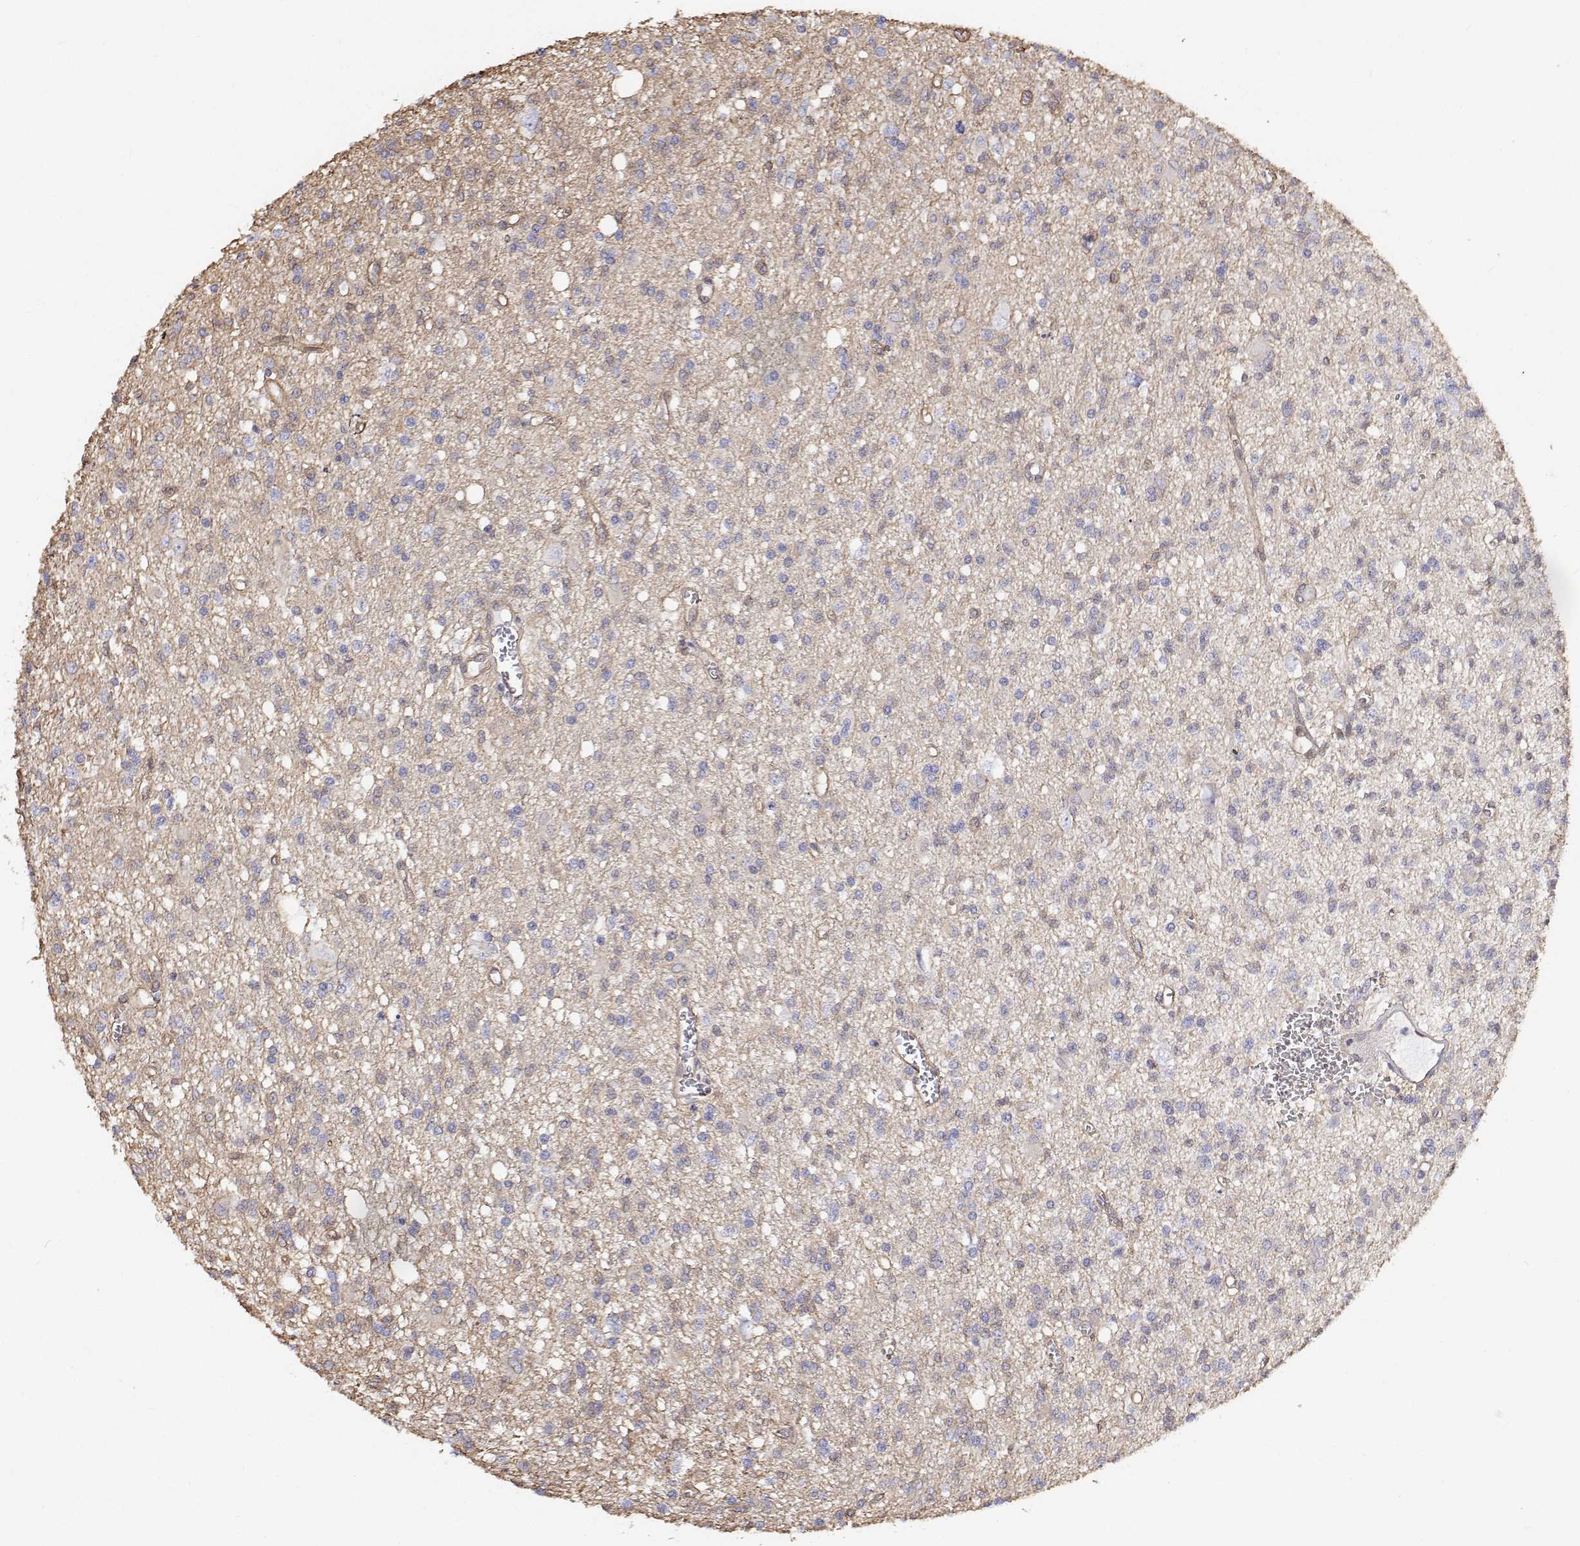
{"staining": {"intensity": "negative", "quantity": "none", "location": "none"}, "tissue": "glioma", "cell_type": "Tumor cells", "image_type": "cancer", "snomed": [{"axis": "morphology", "description": "Glioma, malignant, Low grade"}, {"axis": "topography", "description": "Brain"}], "caption": "Immunohistochemistry (IHC) image of glioma stained for a protein (brown), which demonstrates no positivity in tumor cells.", "gene": "GSDMA", "patient": {"sex": "male", "age": 64}}